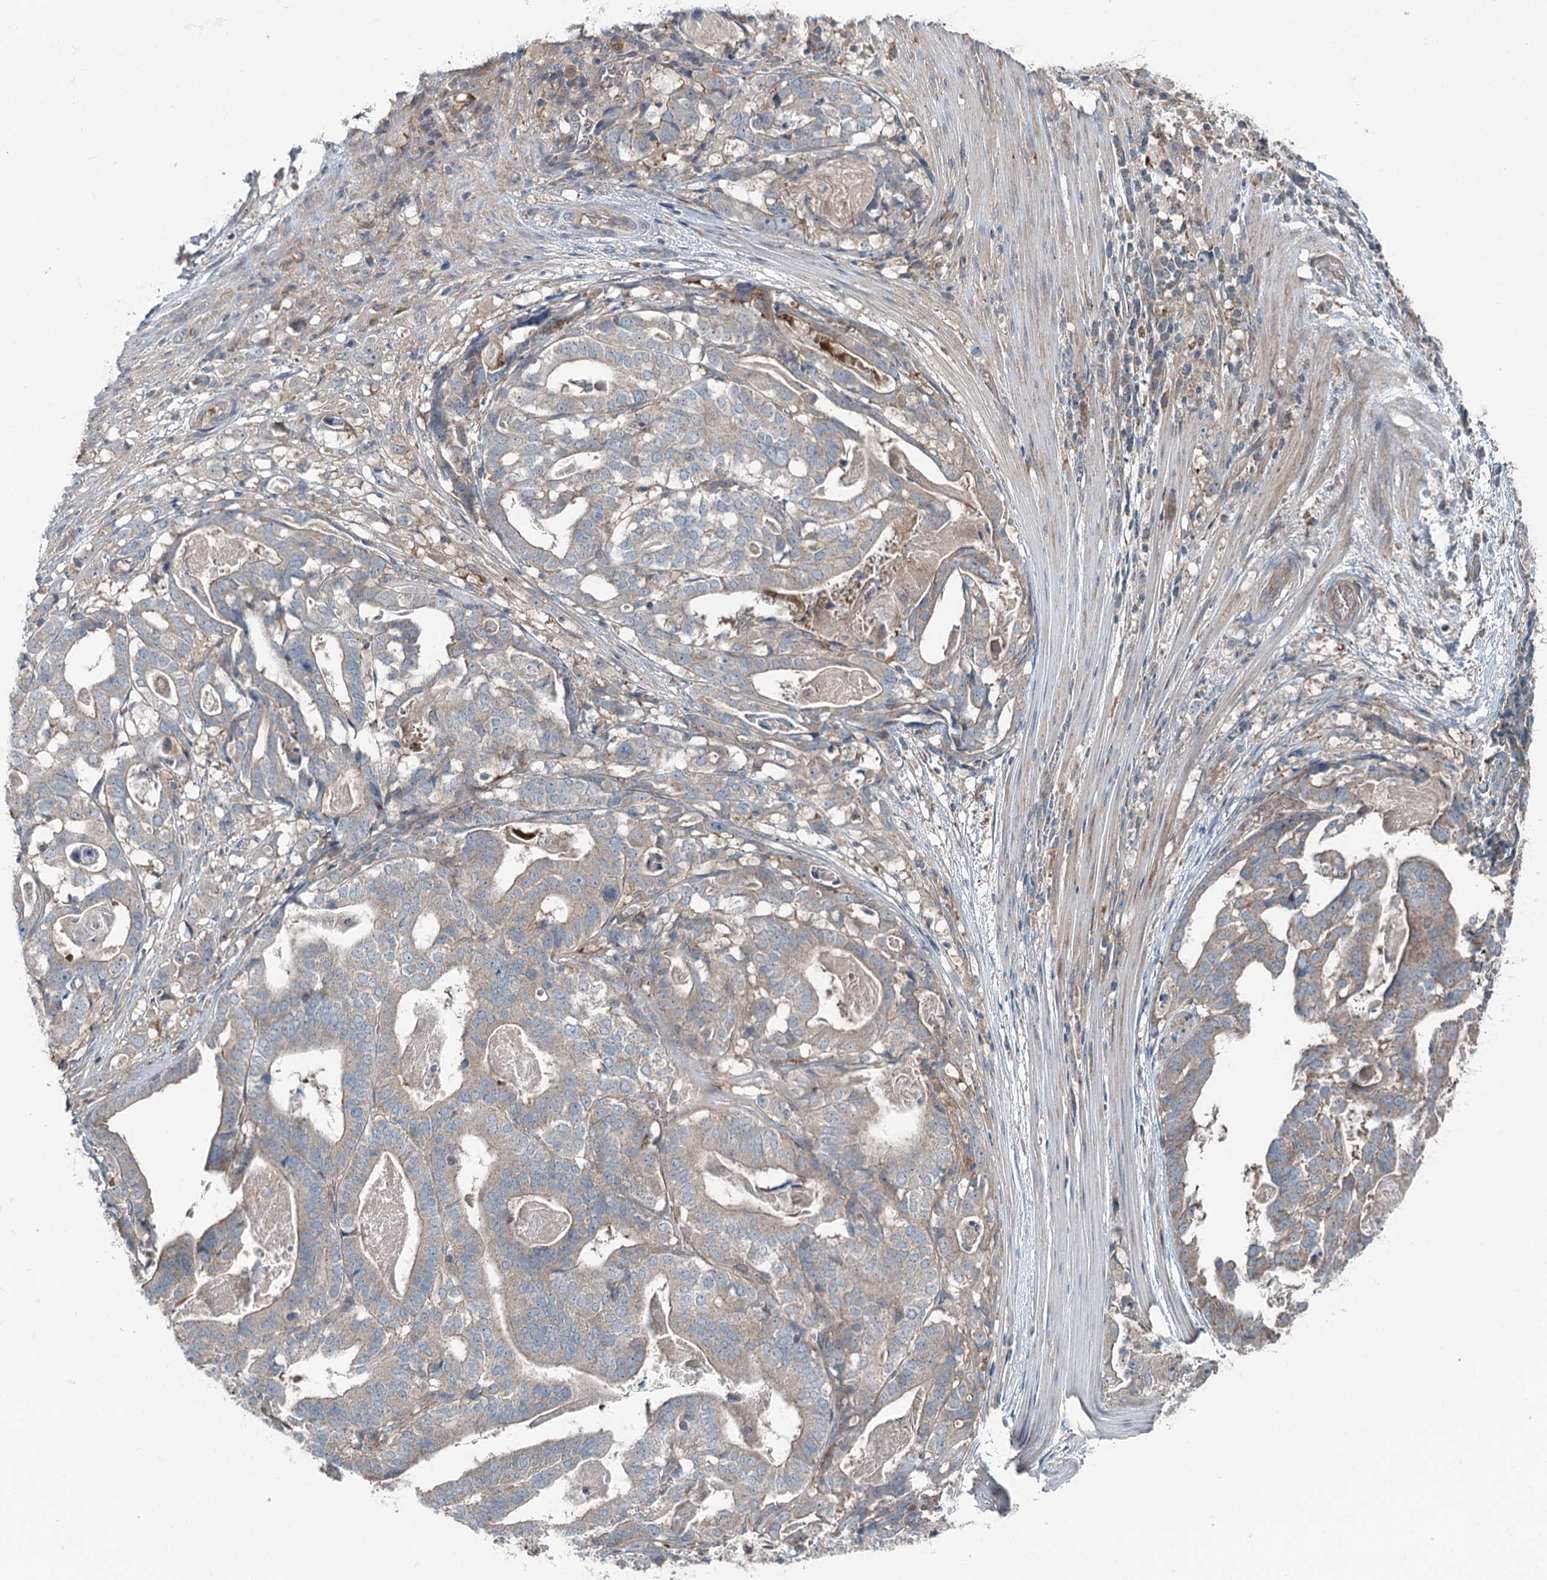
{"staining": {"intensity": "moderate", "quantity": "<25%", "location": "cytoplasmic/membranous"}, "tissue": "stomach cancer", "cell_type": "Tumor cells", "image_type": "cancer", "snomed": [{"axis": "morphology", "description": "Adenocarcinoma, NOS"}, {"axis": "topography", "description": "Stomach"}], "caption": "Brown immunohistochemical staining in human stomach cancer exhibits moderate cytoplasmic/membranous positivity in approximately <25% of tumor cells. (DAB (3,3'-diaminobenzidine) IHC with brightfield microscopy, high magnification).", "gene": "SKIC3", "patient": {"sex": "male", "age": 48}}